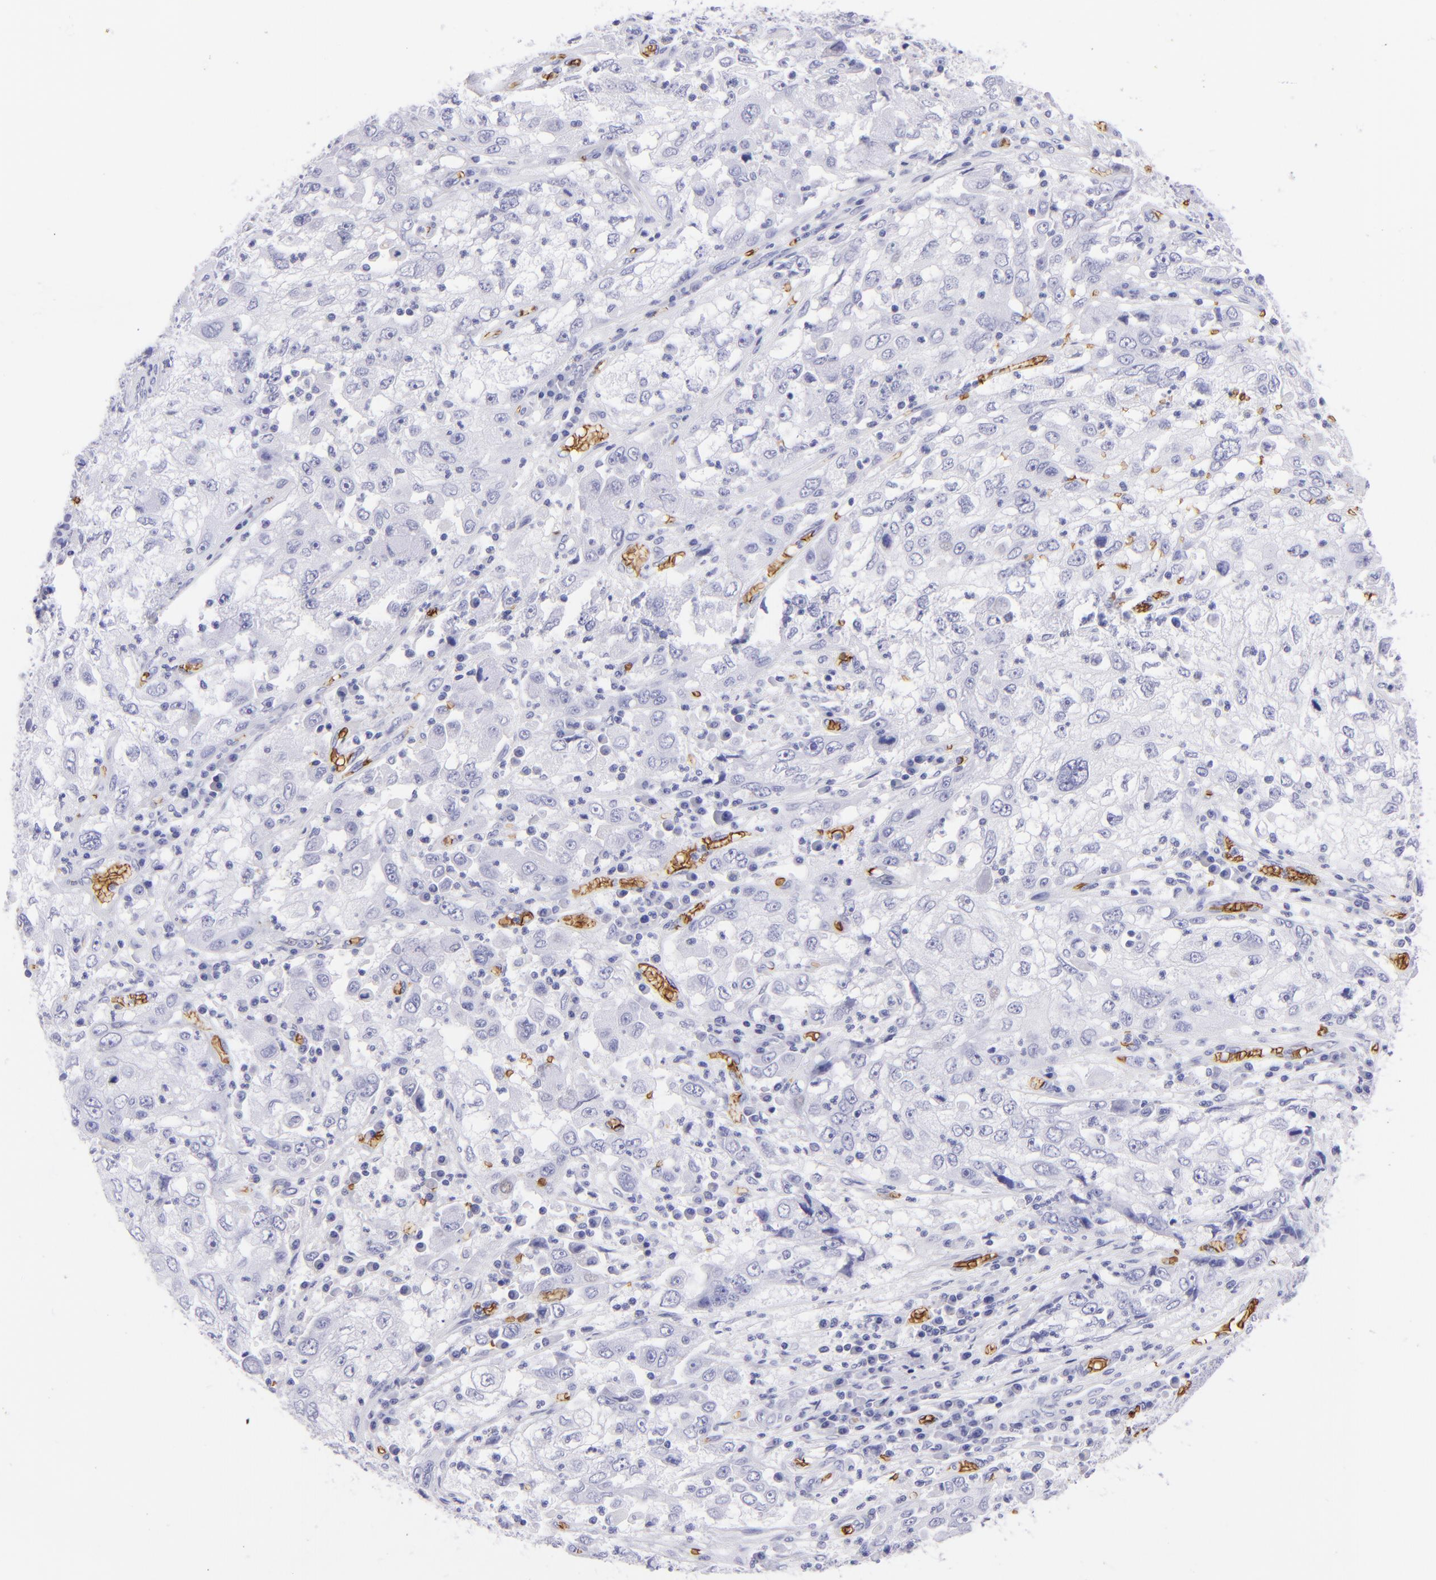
{"staining": {"intensity": "negative", "quantity": "none", "location": "none"}, "tissue": "cervical cancer", "cell_type": "Tumor cells", "image_type": "cancer", "snomed": [{"axis": "morphology", "description": "Squamous cell carcinoma, NOS"}, {"axis": "topography", "description": "Cervix"}], "caption": "A high-resolution image shows immunohistochemistry (IHC) staining of cervical cancer (squamous cell carcinoma), which displays no significant staining in tumor cells. (DAB immunohistochemistry (IHC), high magnification).", "gene": "GYPA", "patient": {"sex": "female", "age": 36}}